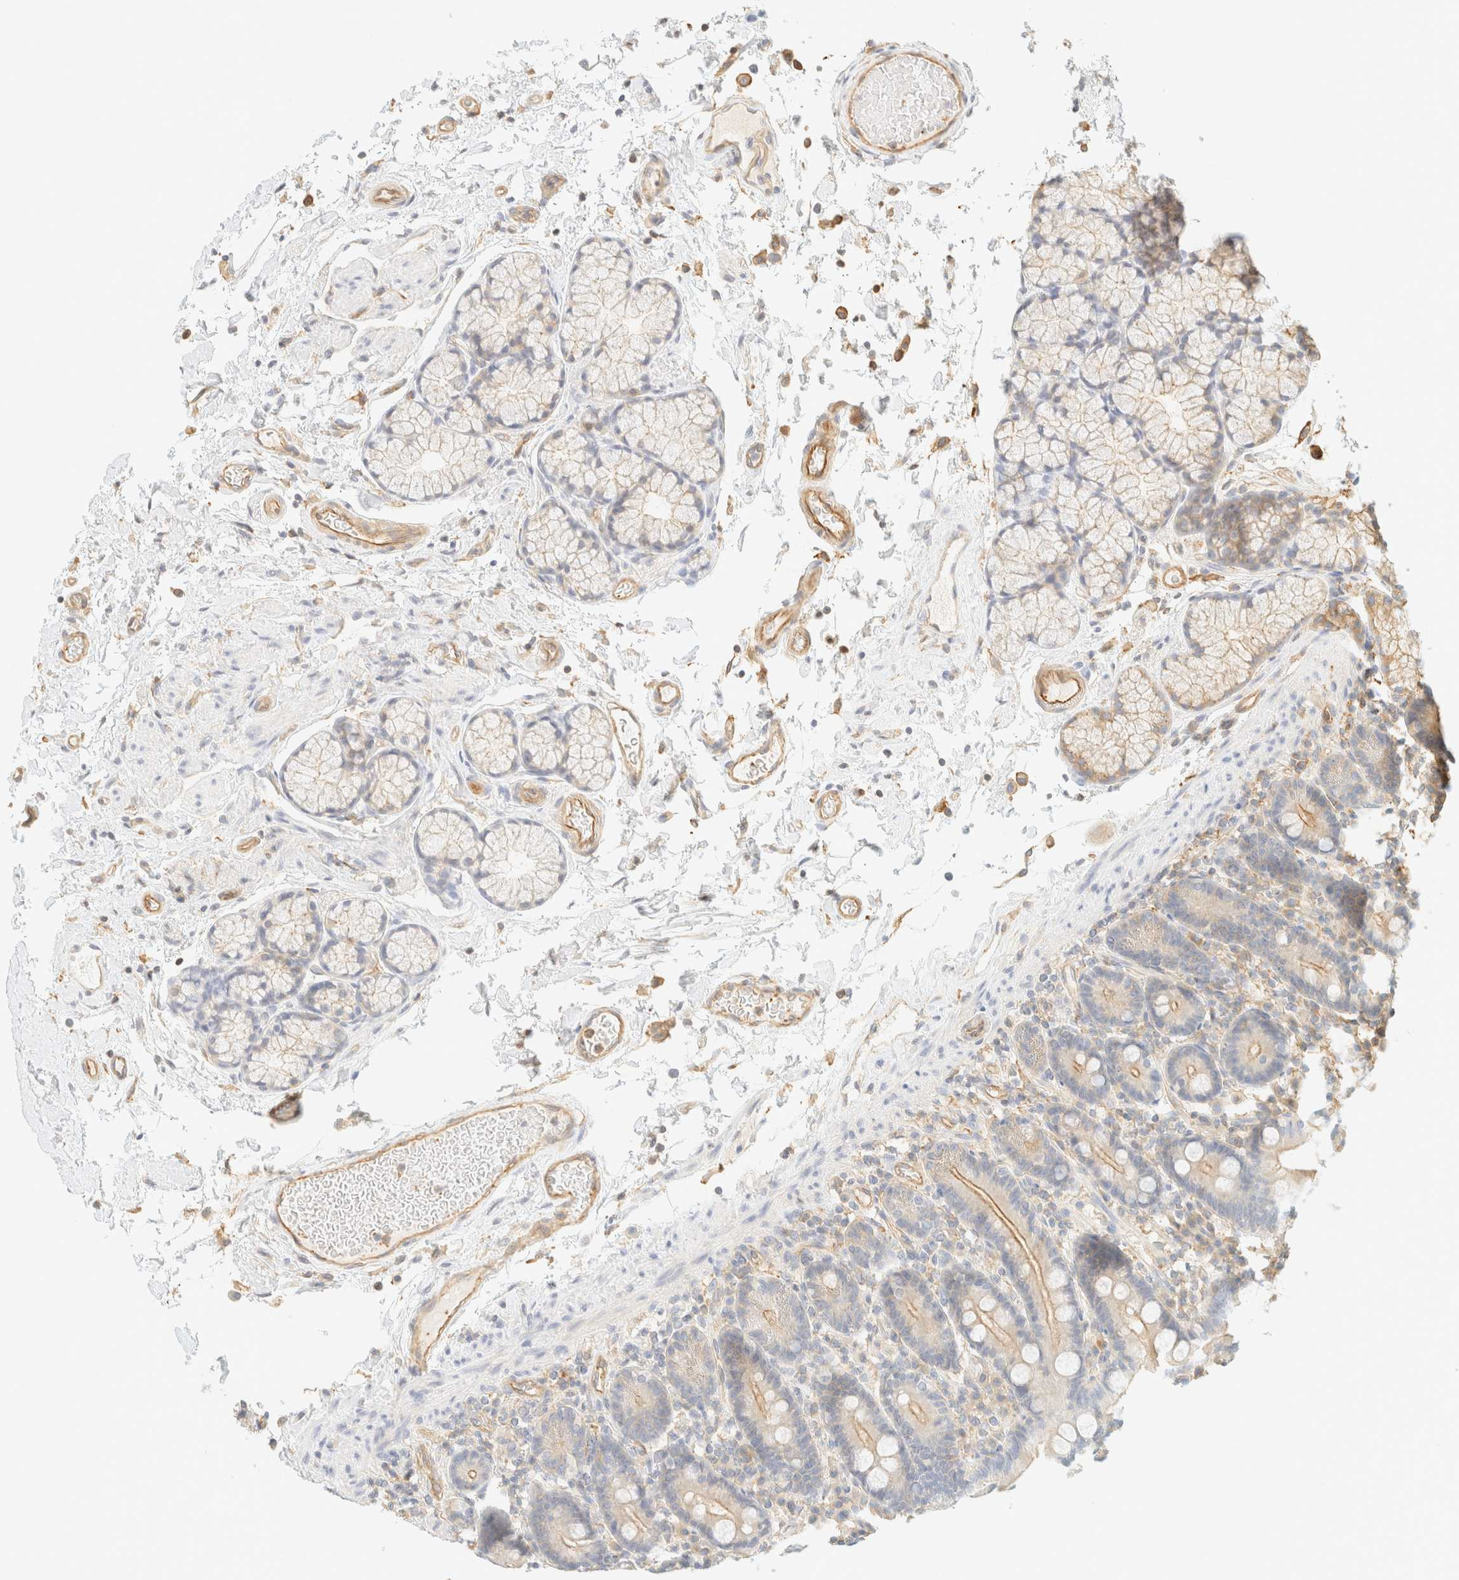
{"staining": {"intensity": "moderate", "quantity": "<25%", "location": "cytoplasmic/membranous"}, "tissue": "duodenum", "cell_type": "Glandular cells", "image_type": "normal", "snomed": [{"axis": "morphology", "description": "Normal tissue, NOS"}, {"axis": "topography", "description": "Small intestine, NOS"}], "caption": "Immunohistochemical staining of benign duodenum shows moderate cytoplasmic/membranous protein staining in approximately <25% of glandular cells.", "gene": "OTOP2", "patient": {"sex": "female", "age": 71}}